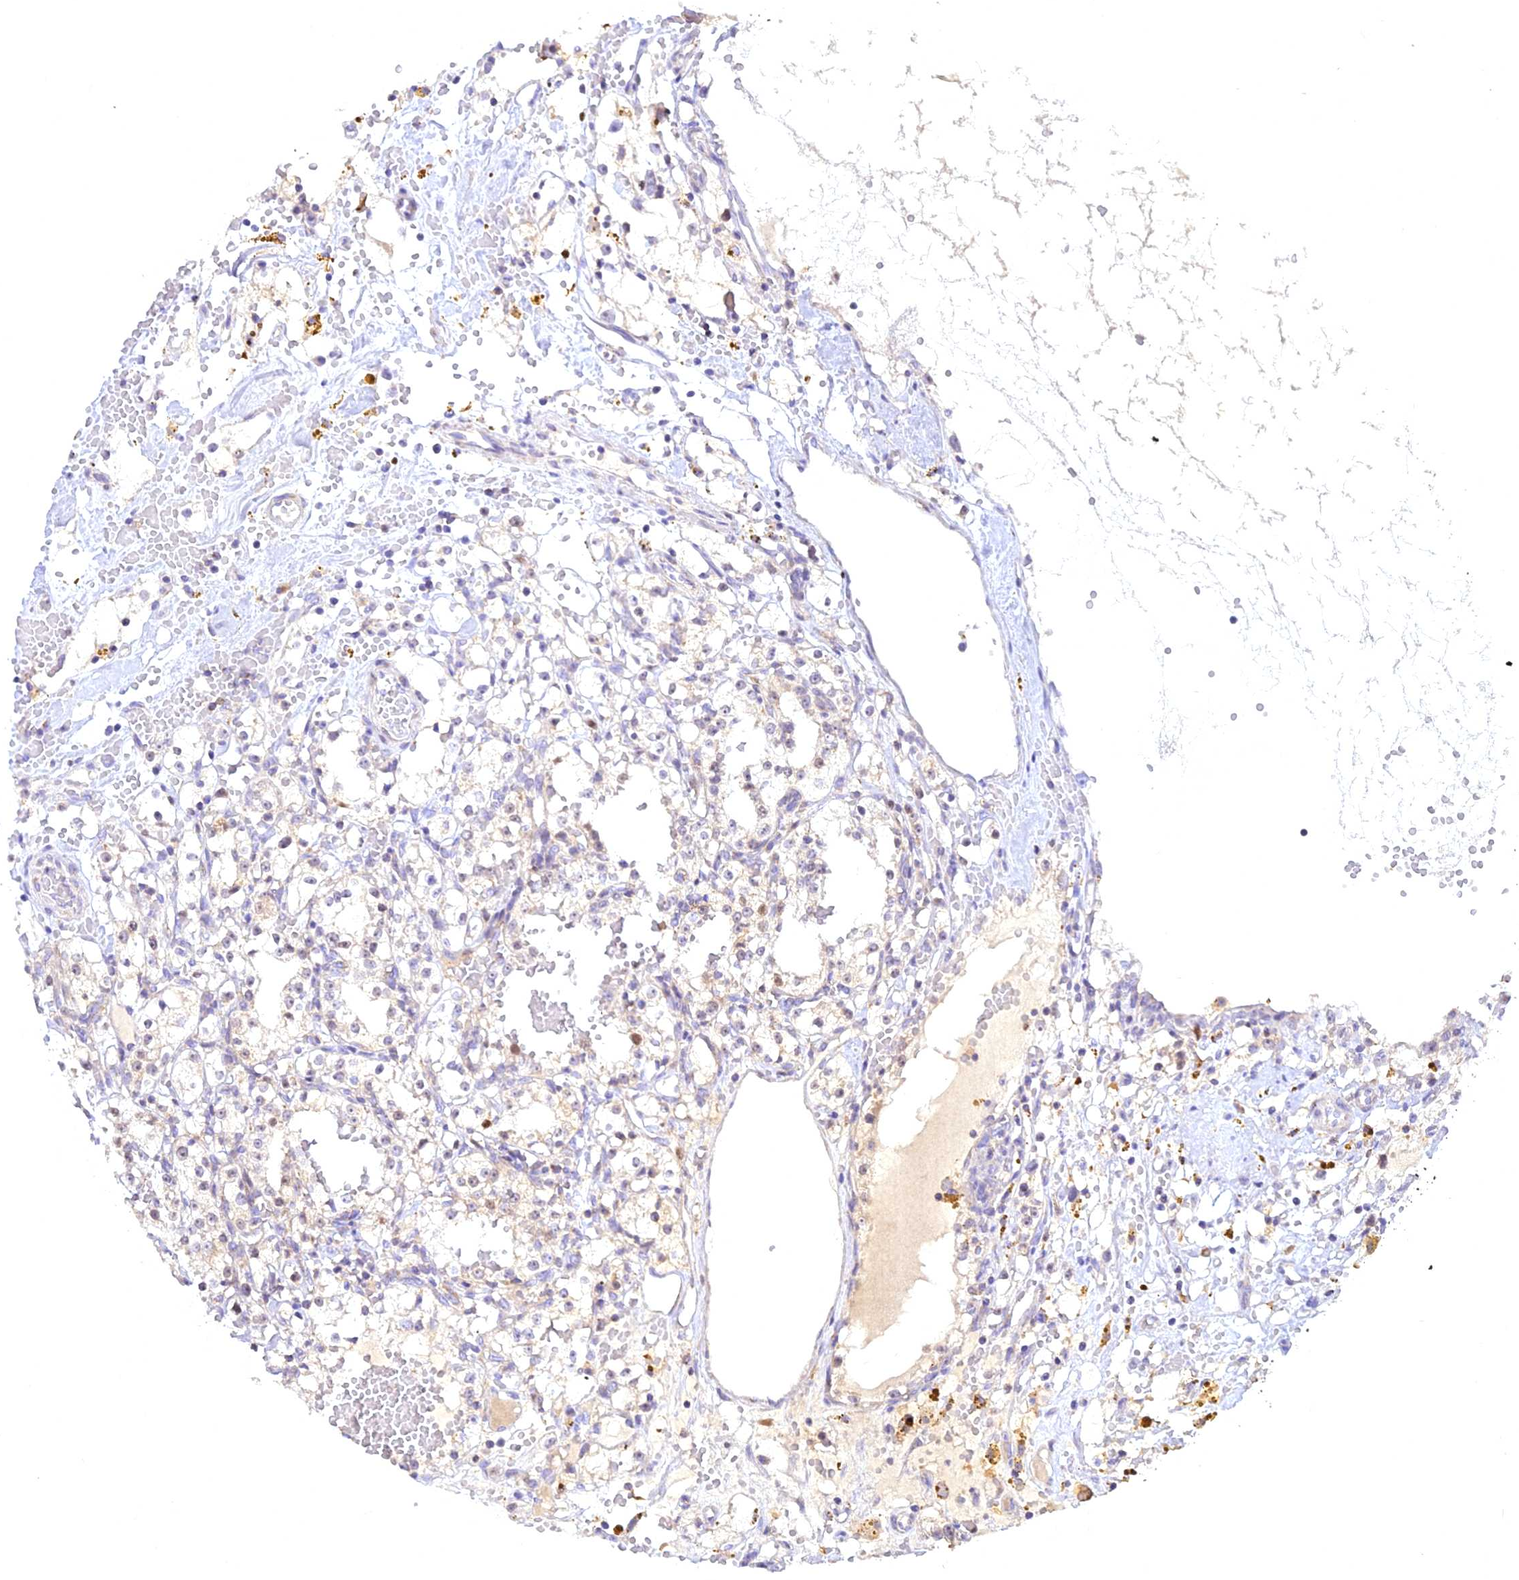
{"staining": {"intensity": "negative", "quantity": "none", "location": "none"}, "tissue": "renal cancer", "cell_type": "Tumor cells", "image_type": "cancer", "snomed": [{"axis": "morphology", "description": "Adenocarcinoma, NOS"}, {"axis": "topography", "description": "Kidney"}], "caption": "DAB (3,3'-diaminobenzidine) immunohistochemical staining of adenocarcinoma (renal) displays no significant staining in tumor cells. (Stains: DAB (3,3'-diaminobenzidine) IHC with hematoxylin counter stain, Microscopy: brightfield microscopy at high magnification).", "gene": "CENPV", "patient": {"sex": "male", "age": 56}}